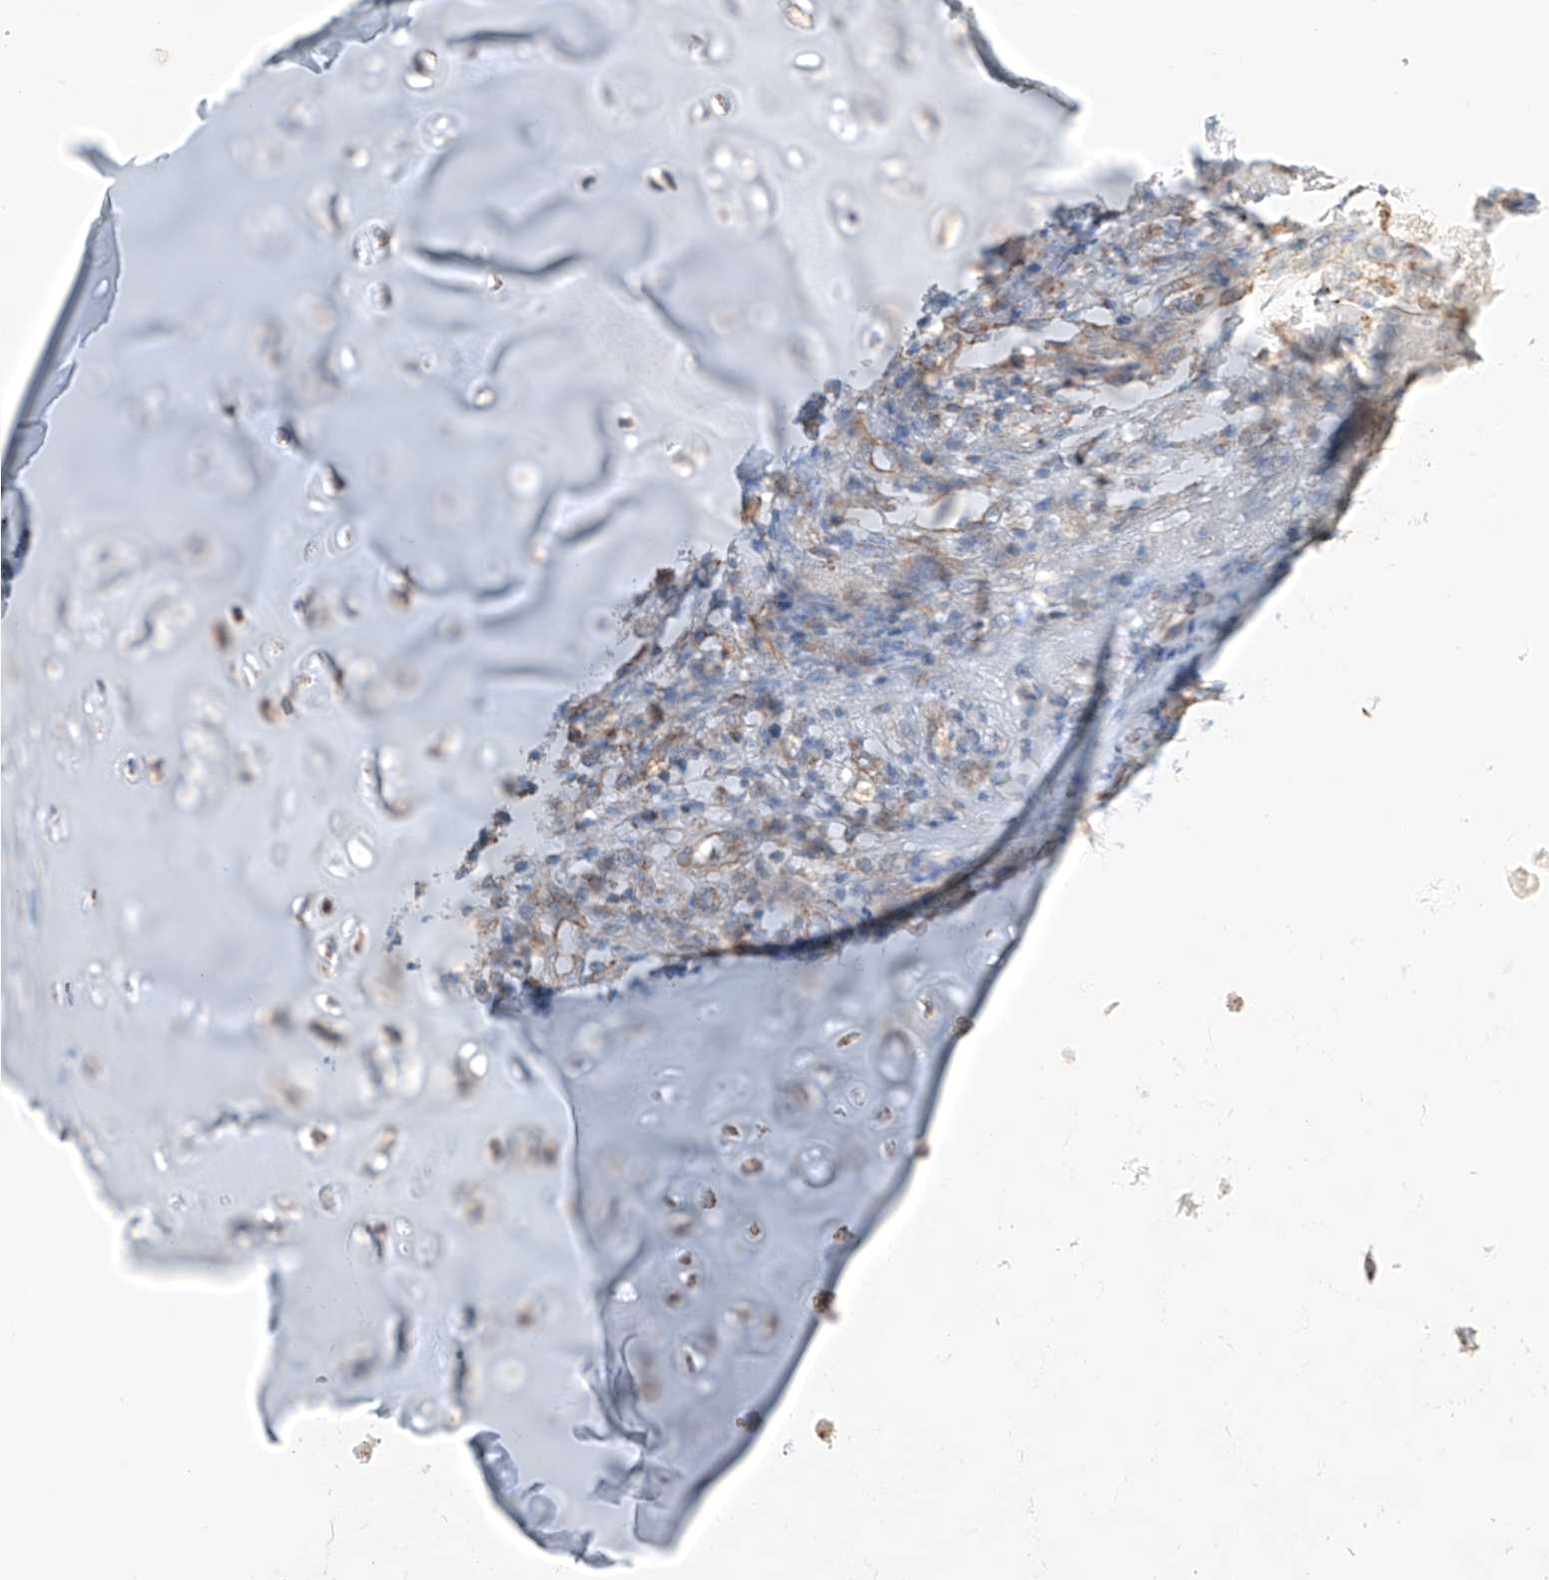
{"staining": {"intensity": "negative", "quantity": "none", "location": "none"}, "tissue": "adipose tissue", "cell_type": "Adipocytes", "image_type": "normal", "snomed": [{"axis": "morphology", "description": "Normal tissue, NOS"}, {"axis": "morphology", "description": "Basal cell carcinoma"}, {"axis": "topography", "description": "Cartilage tissue"}, {"axis": "topography", "description": "Nasopharynx"}, {"axis": "topography", "description": "Oral tissue"}], "caption": "This micrograph is of benign adipose tissue stained with immunohistochemistry (IHC) to label a protein in brown with the nuclei are counter-stained blue. There is no expression in adipocytes.", "gene": "KTI12", "patient": {"sex": "female", "age": 77}}